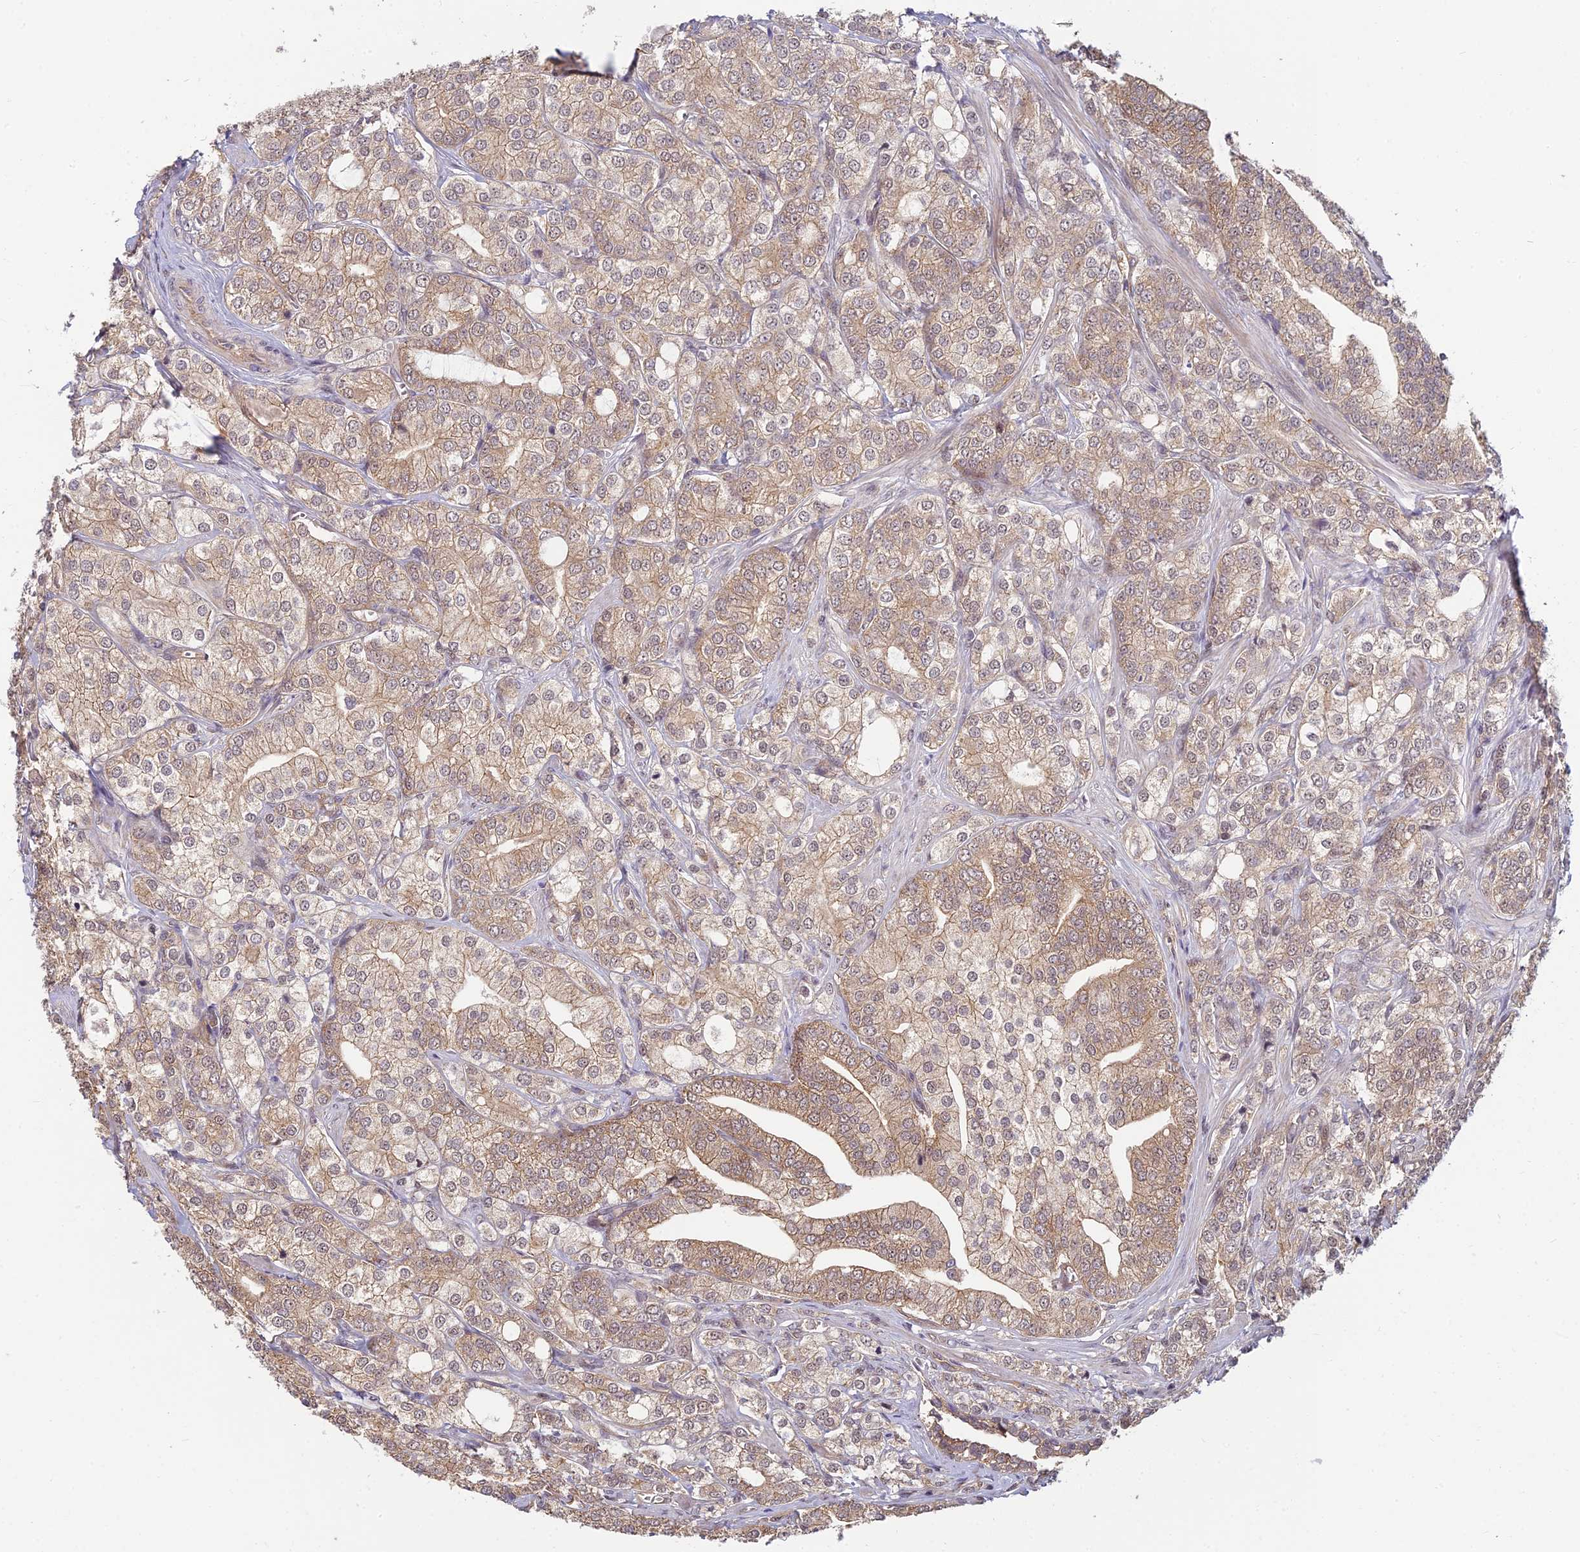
{"staining": {"intensity": "weak", "quantity": "25%-75%", "location": "cytoplasmic/membranous"}, "tissue": "prostate cancer", "cell_type": "Tumor cells", "image_type": "cancer", "snomed": [{"axis": "morphology", "description": "Adenocarcinoma, High grade"}, {"axis": "topography", "description": "Prostate"}], "caption": "Prostate cancer (adenocarcinoma (high-grade)) stained with a brown dye exhibits weak cytoplasmic/membranous positive staining in about 25%-75% of tumor cells.", "gene": "PIKFYVE", "patient": {"sex": "male", "age": 50}}